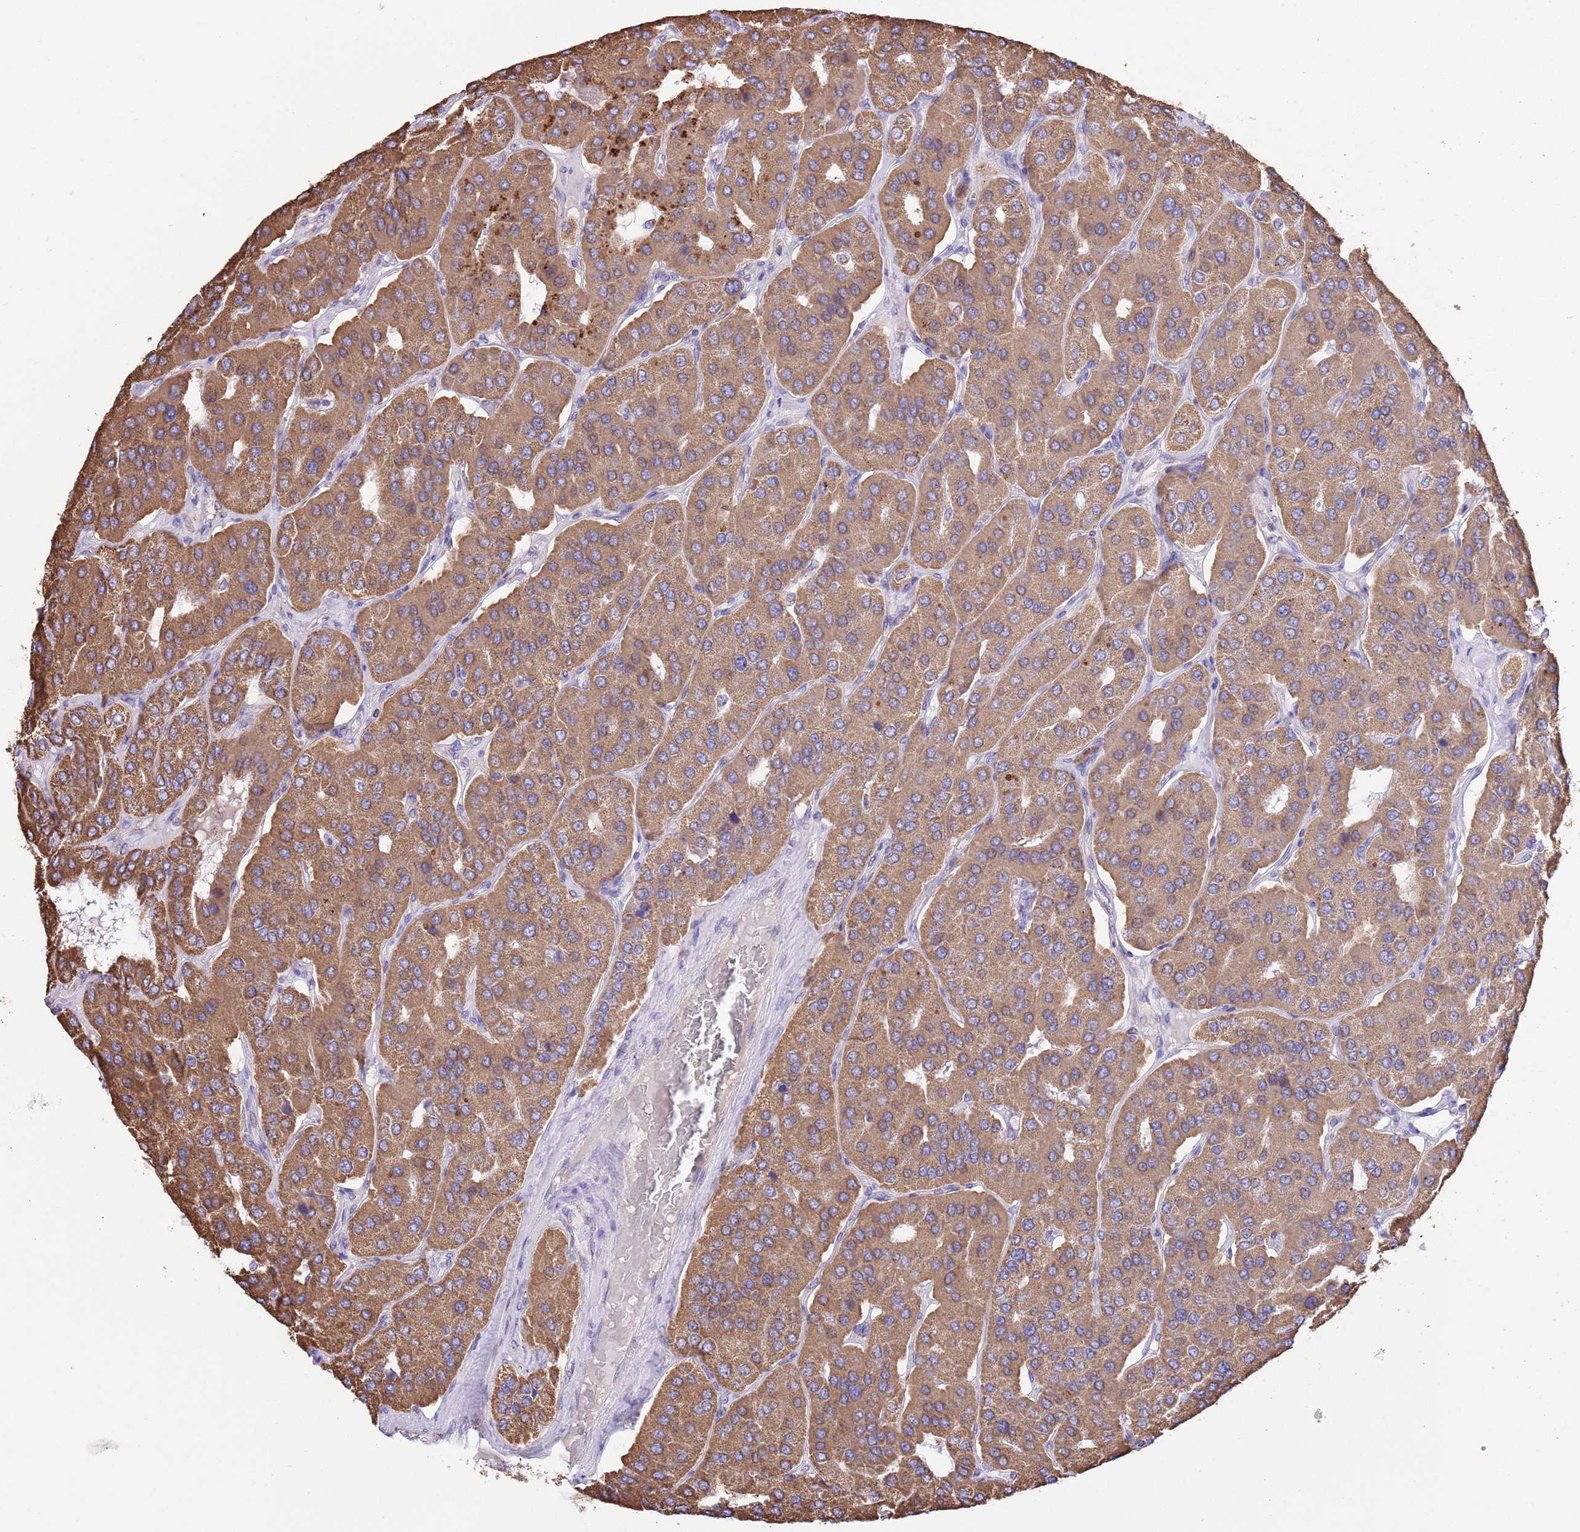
{"staining": {"intensity": "moderate", "quantity": ">75%", "location": "cytoplasmic/membranous"}, "tissue": "parathyroid gland", "cell_type": "Glandular cells", "image_type": "normal", "snomed": [{"axis": "morphology", "description": "Normal tissue, NOS"}, {"axis": "morphology", "description": "Adenoma, NOS"}, {"axis": "topography", "description": "Parathyroid gland"}], "caption": "About >75% of glandular cells in benign human parathyroid gland show moderate cytoplasmic/membranous protein expression as visualized by brown immunohistochemical staining.", "gene": "TEKTIP1", "patient": {"sex": "female", "age": 86}}